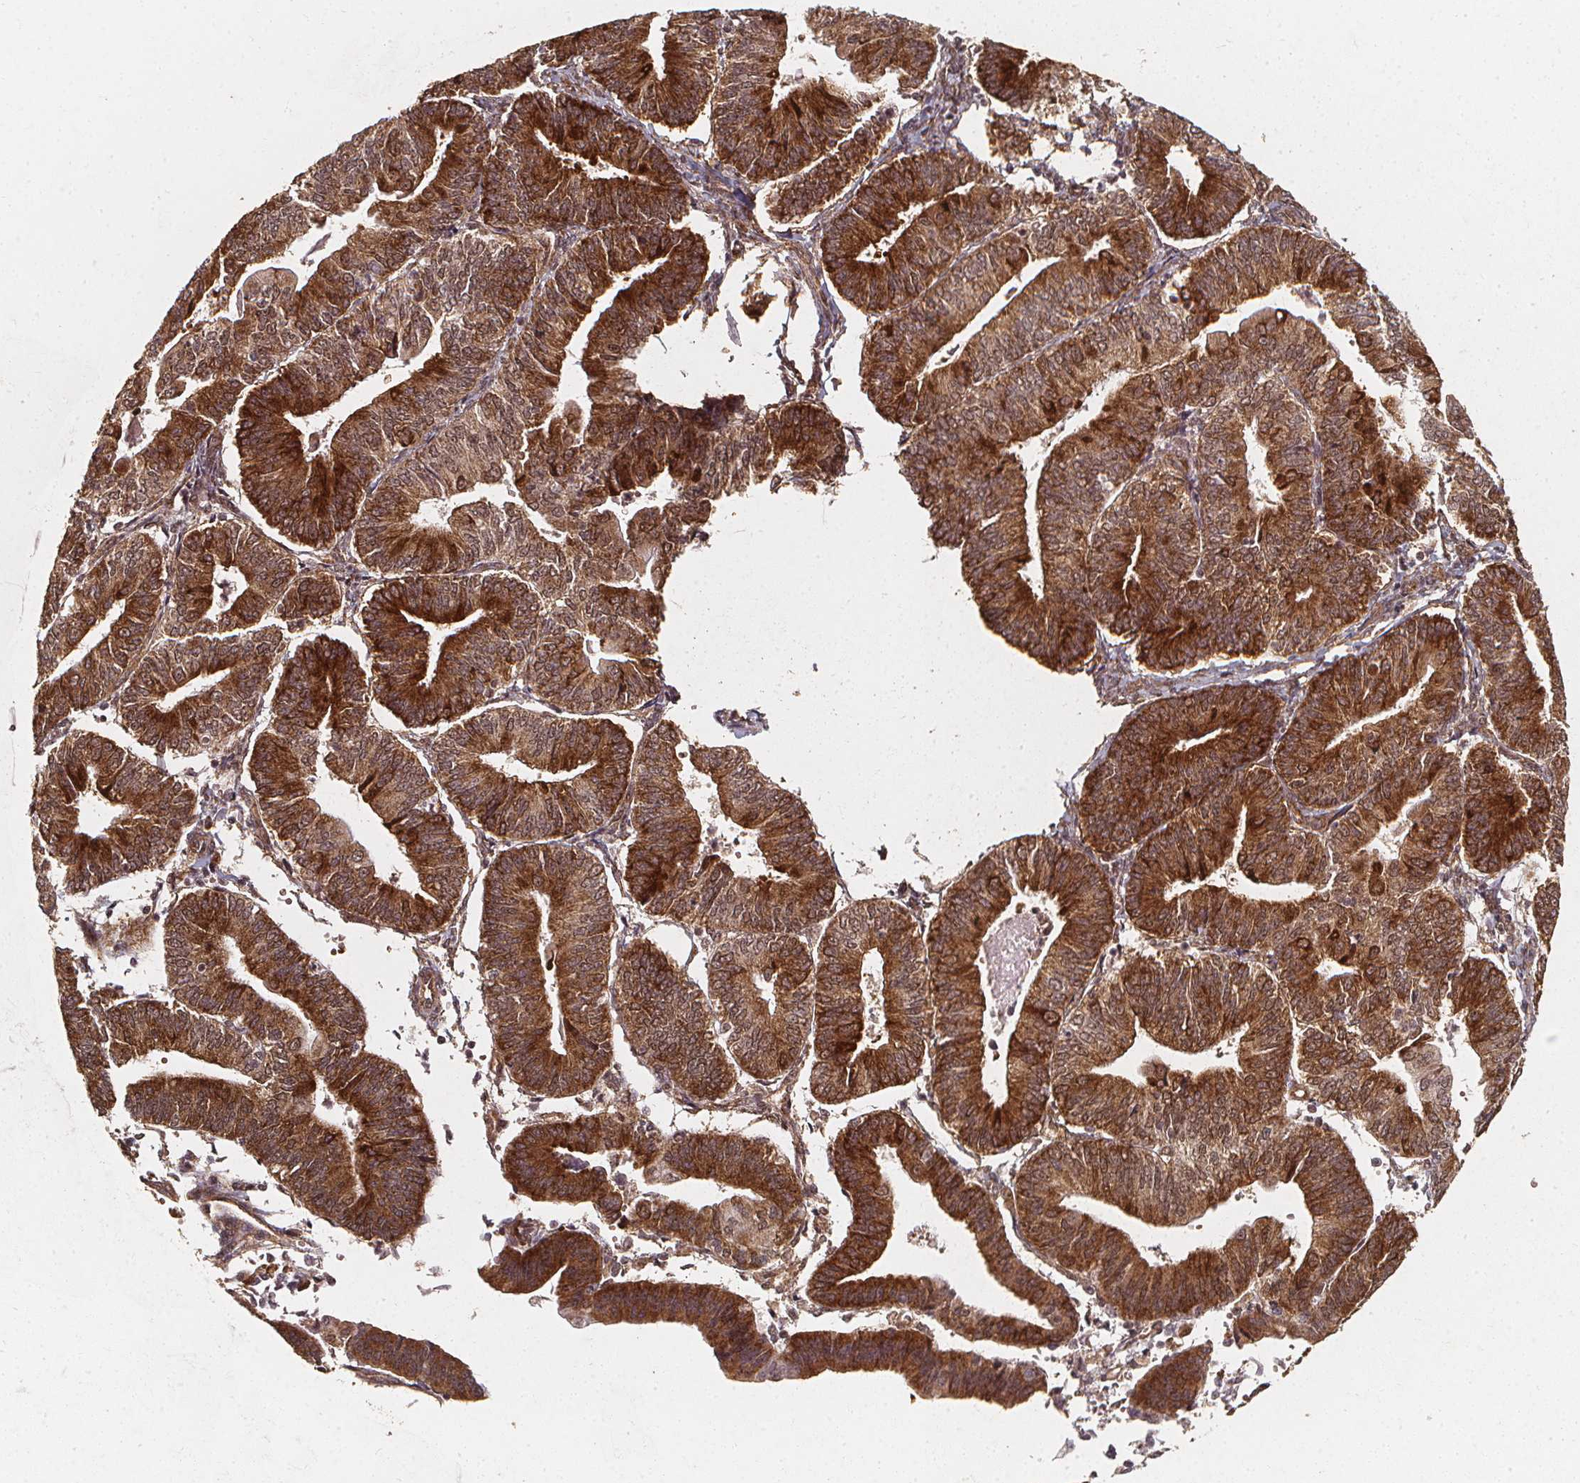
{"staining": {"intensity": "moderate", "quantity": ">75%", "location": "cytoplasmic/membranous"}, "tissue": "endometrial cancer", "cell_type": "Tumor cells", "image_type": "cancer", "snomed": [{"axis": "morphology", "description": "Adenocarcinoma, NOS"}, {"axis": "topography", "description": "Endometrium"}], "caption": "Endometrial cancer stained for a protein (brown) demonstrates moderate cytoplasmic/membranous positive positivity in about >75% of tumor cells.", "gene": "SMN1", "patient": {"sex": "female", "age": 65}}